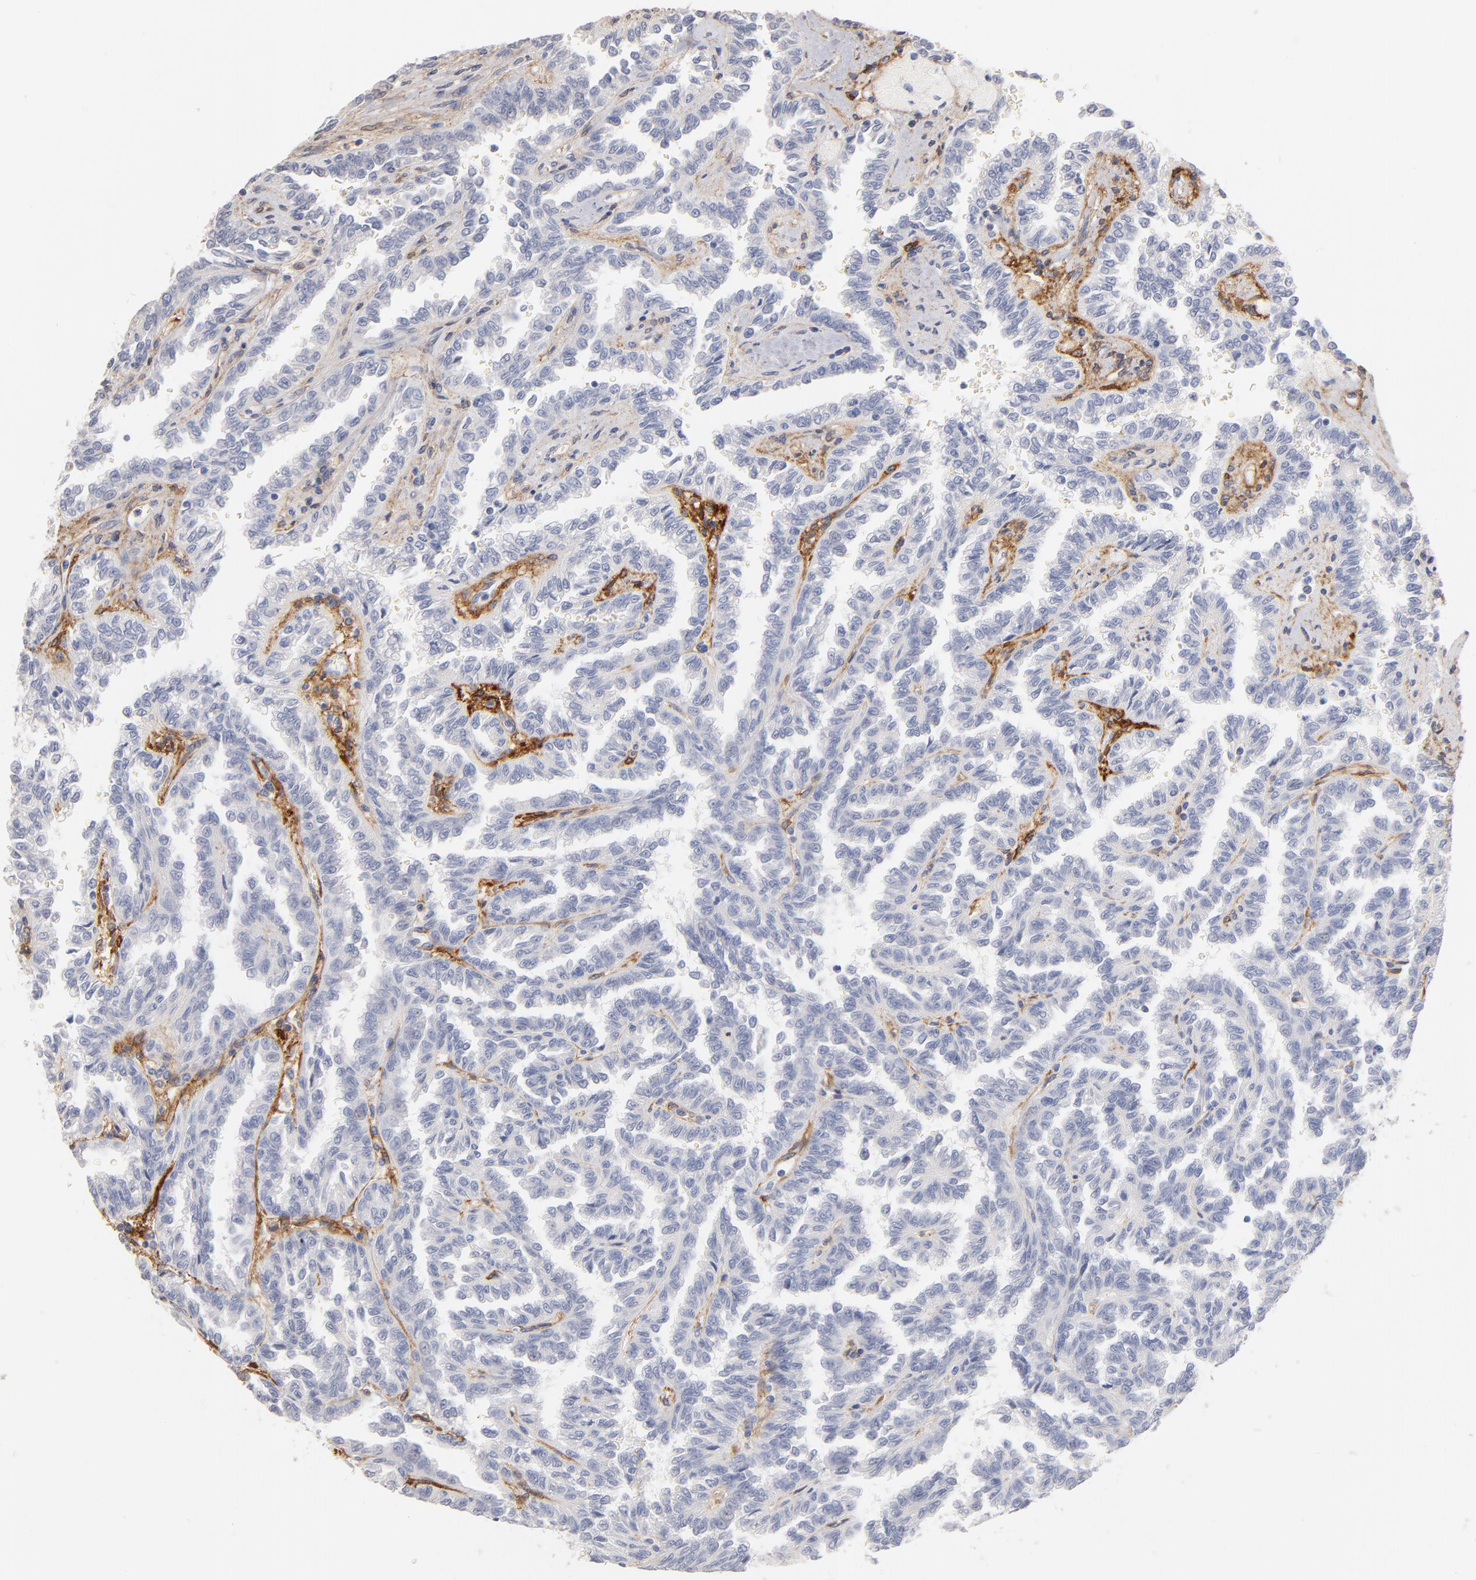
{"staining": {"intensity": "negative", "quantity": "none", "location": "none"}, "tissue": "renal cancer", "cell_type": "Tumor cells", "image_type": "cancer", "snomed": [{"axis": "morphology", "description": "Inflammation, NOS"}, {"axis": "morphology", "description": "Adenocarcinoma, NOS"}, {"axis": "topography", "description": "Kidney"}], "caption": "IHC photomicrograph of neoplastic tissue: human renal cancer (adenocarcinoma) stained with DAB (3,3'-diaminobenzidine) shows no significant protein expression in tumor cells.", "gene": "ITGA8", "patient": {"sex": "male", "age": 68}}